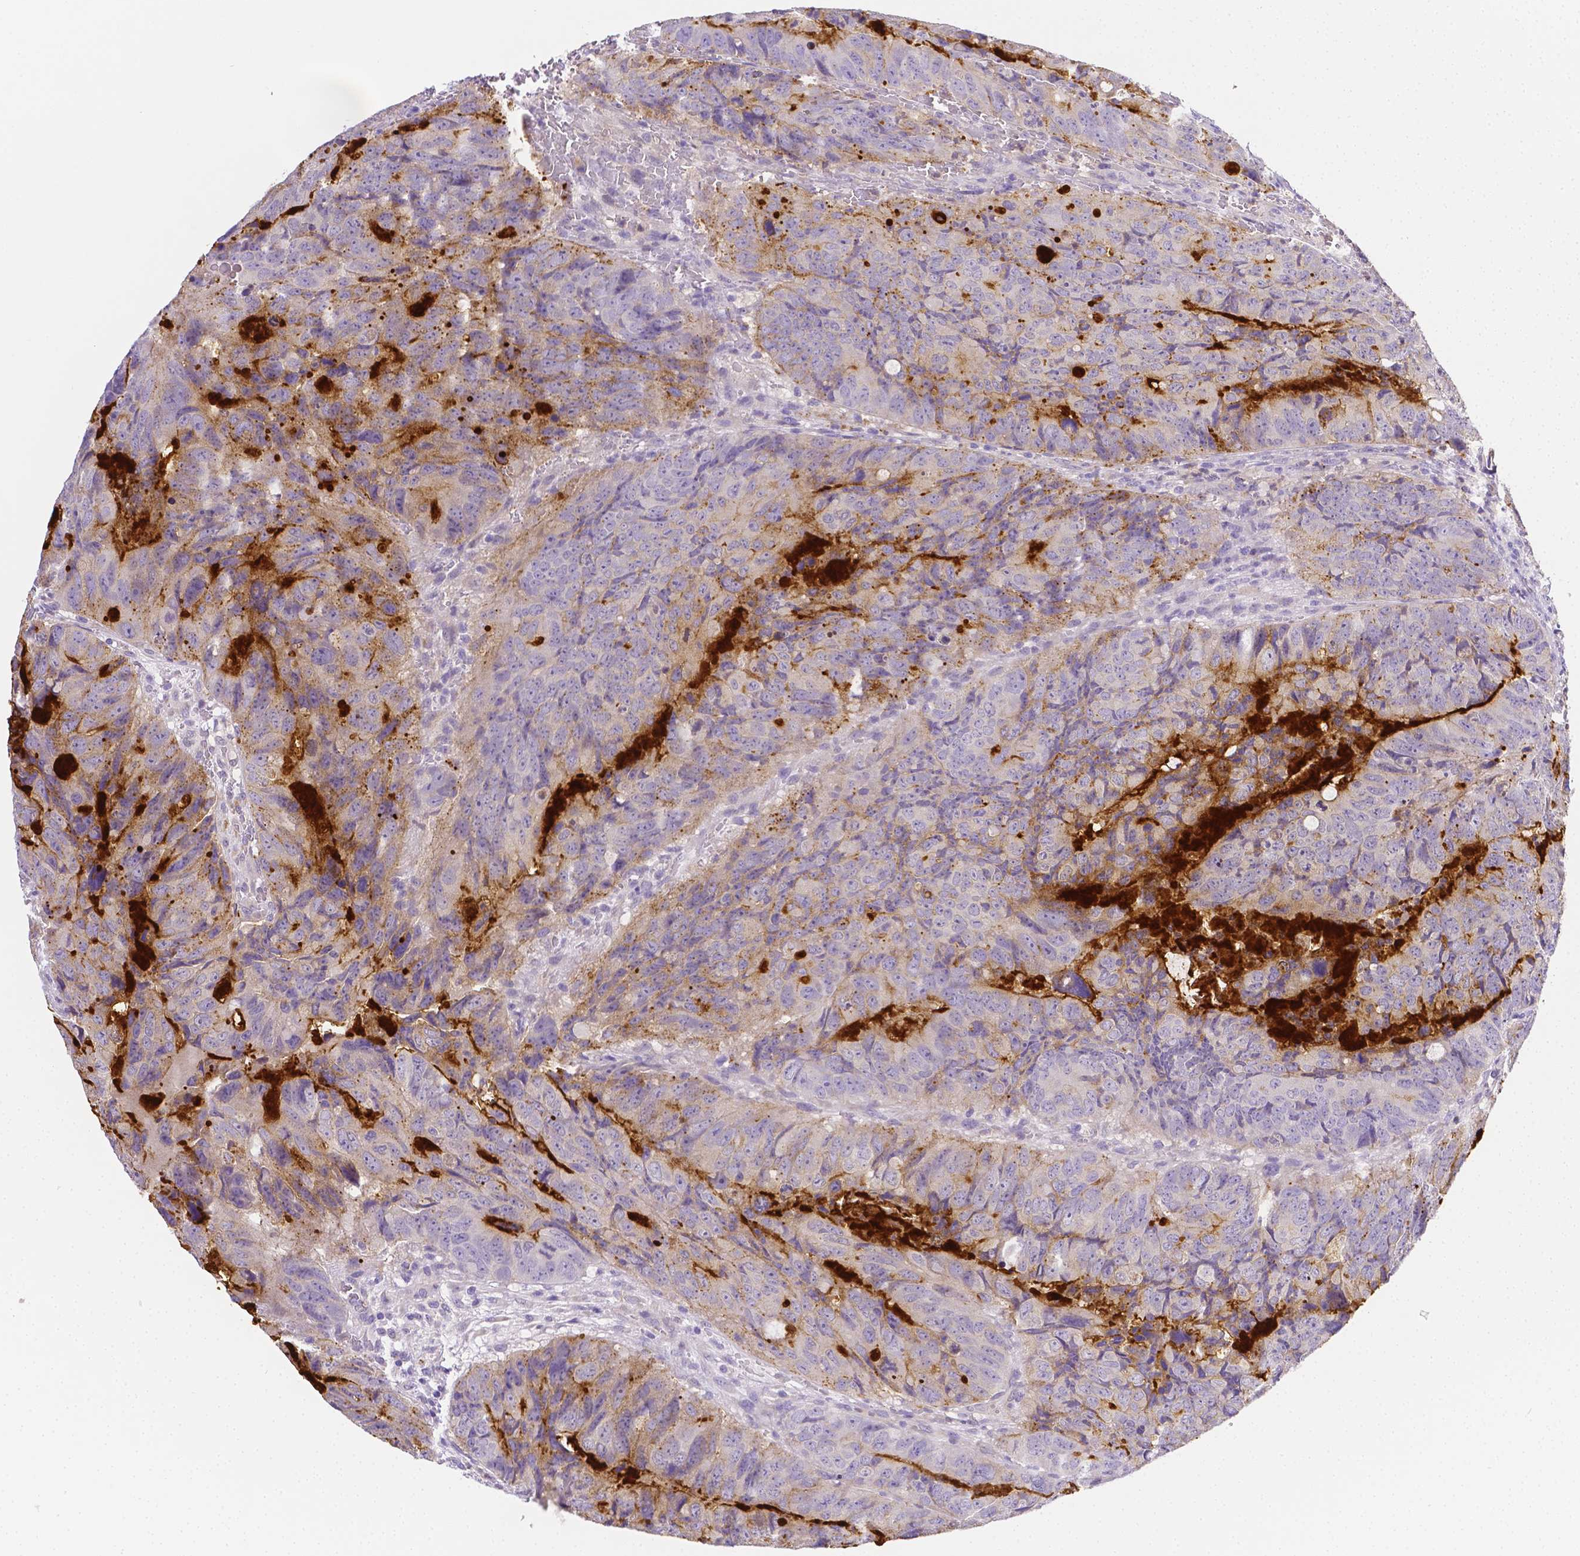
{"staining": {"intensity": "negative", "quantity": "none", "location": "none"}, "tissue": "colorectal cancer", "cell_type": "Tumor cells", "image_type": "cancer", "snomed": [{"axis": "morphology", "description": "Adenocarcinoma, NOS"}, {"axis": "topography", "description": "Colon"}], "caption": "Tumor cells are negative for protein expression in human colorectal cancer.", "gene": "NXPH2", "patient": {"sex": "male", "age": 79}}